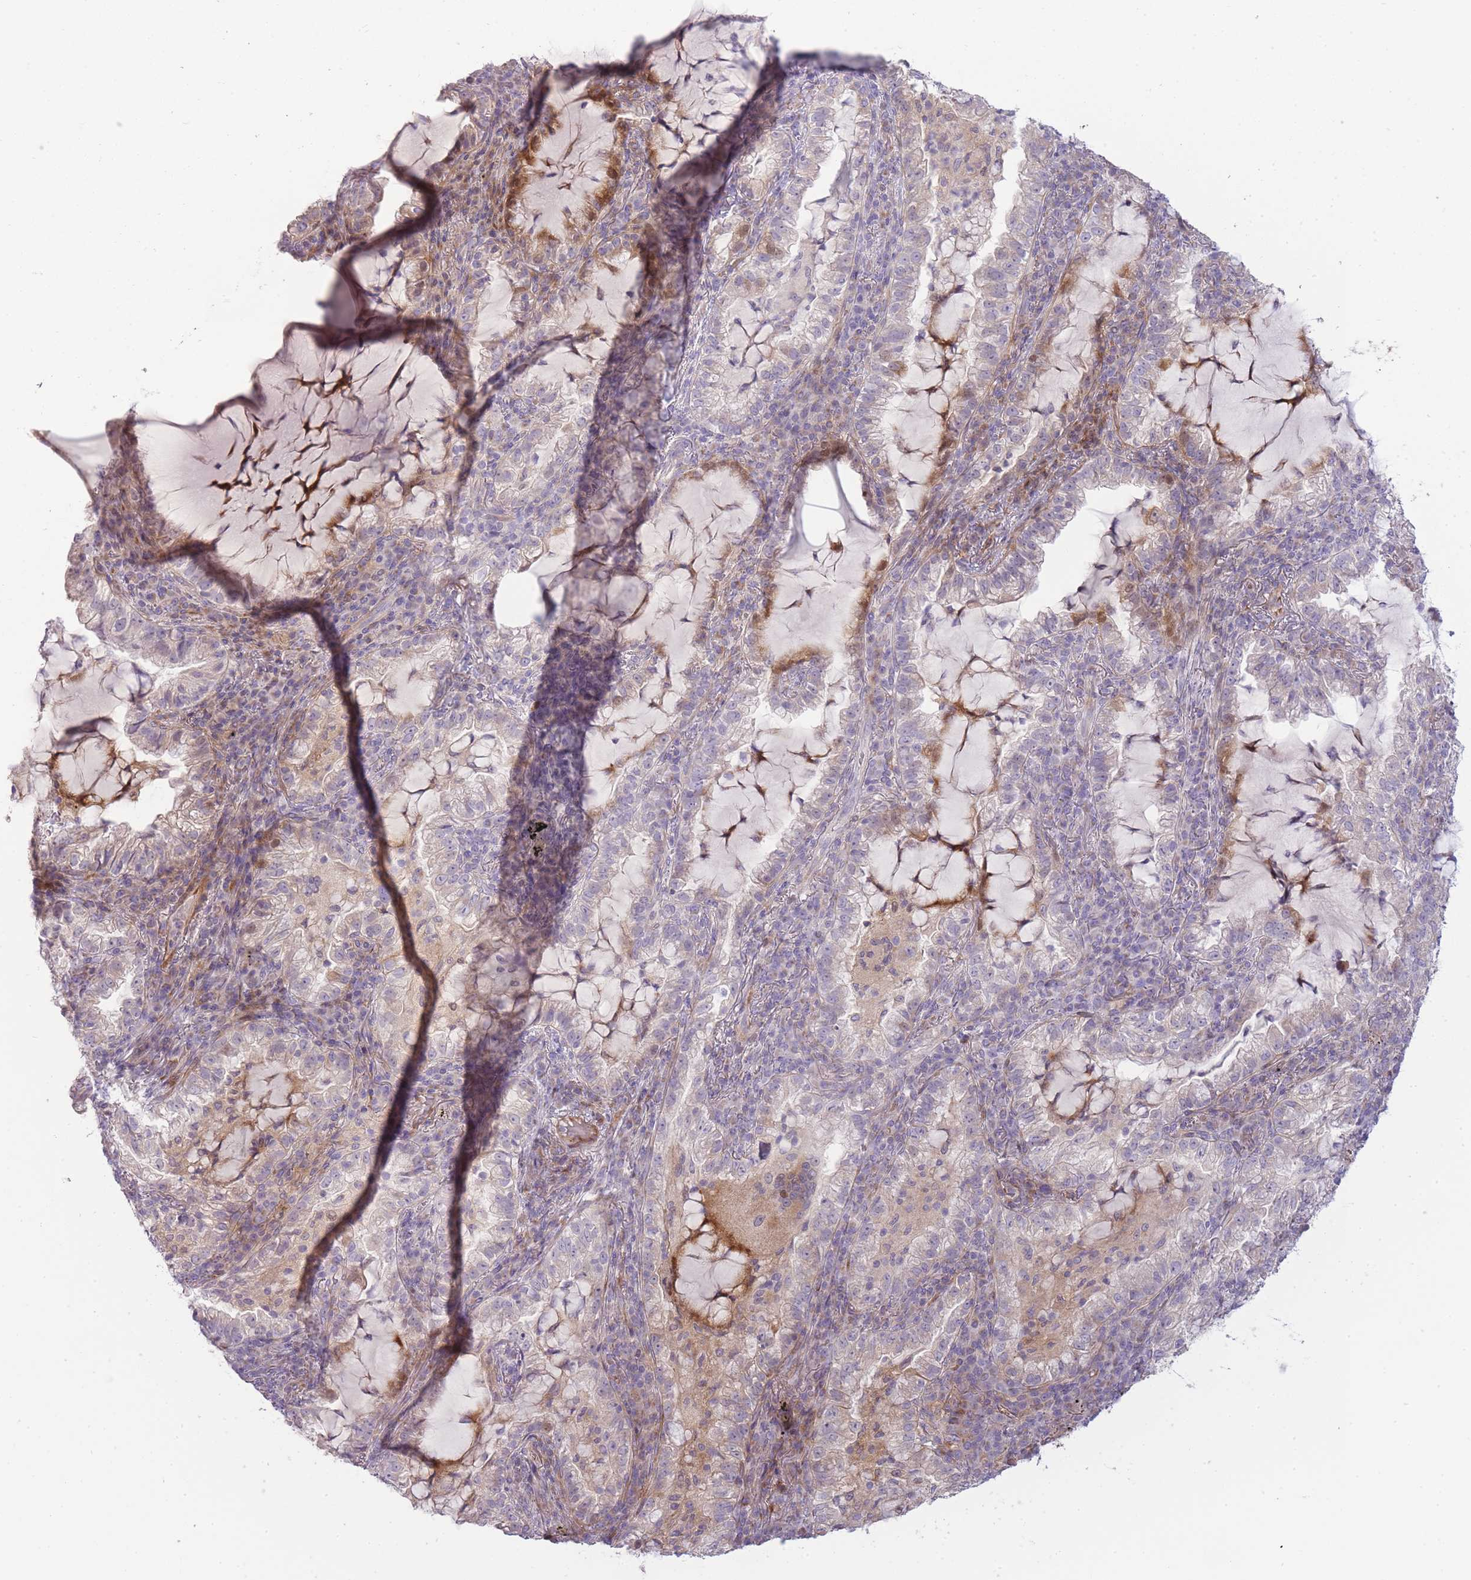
{"staining": {"intensity": "weak", "quantity": "<25%", "location": "cytoplasmic/membranous"}, "tissue": "lung cancer", "cell_type": "Tumor cells", "image_type": "cancer", "snomed": [{"axis": "morphology", "description": "Adenocarcinoma, NOS"}, {"axis": "topography", "description": "Lung"}], "caption": "DAB immunohistochemical staining of adenocarcinoma (lung) exhibits no significant staining in tumor cells. (DAB (3,3'-diaminobenzidine) IHC, high magnification).", "gene": "PPP3R2", "patient": {"sex": "female", "age": 73}}